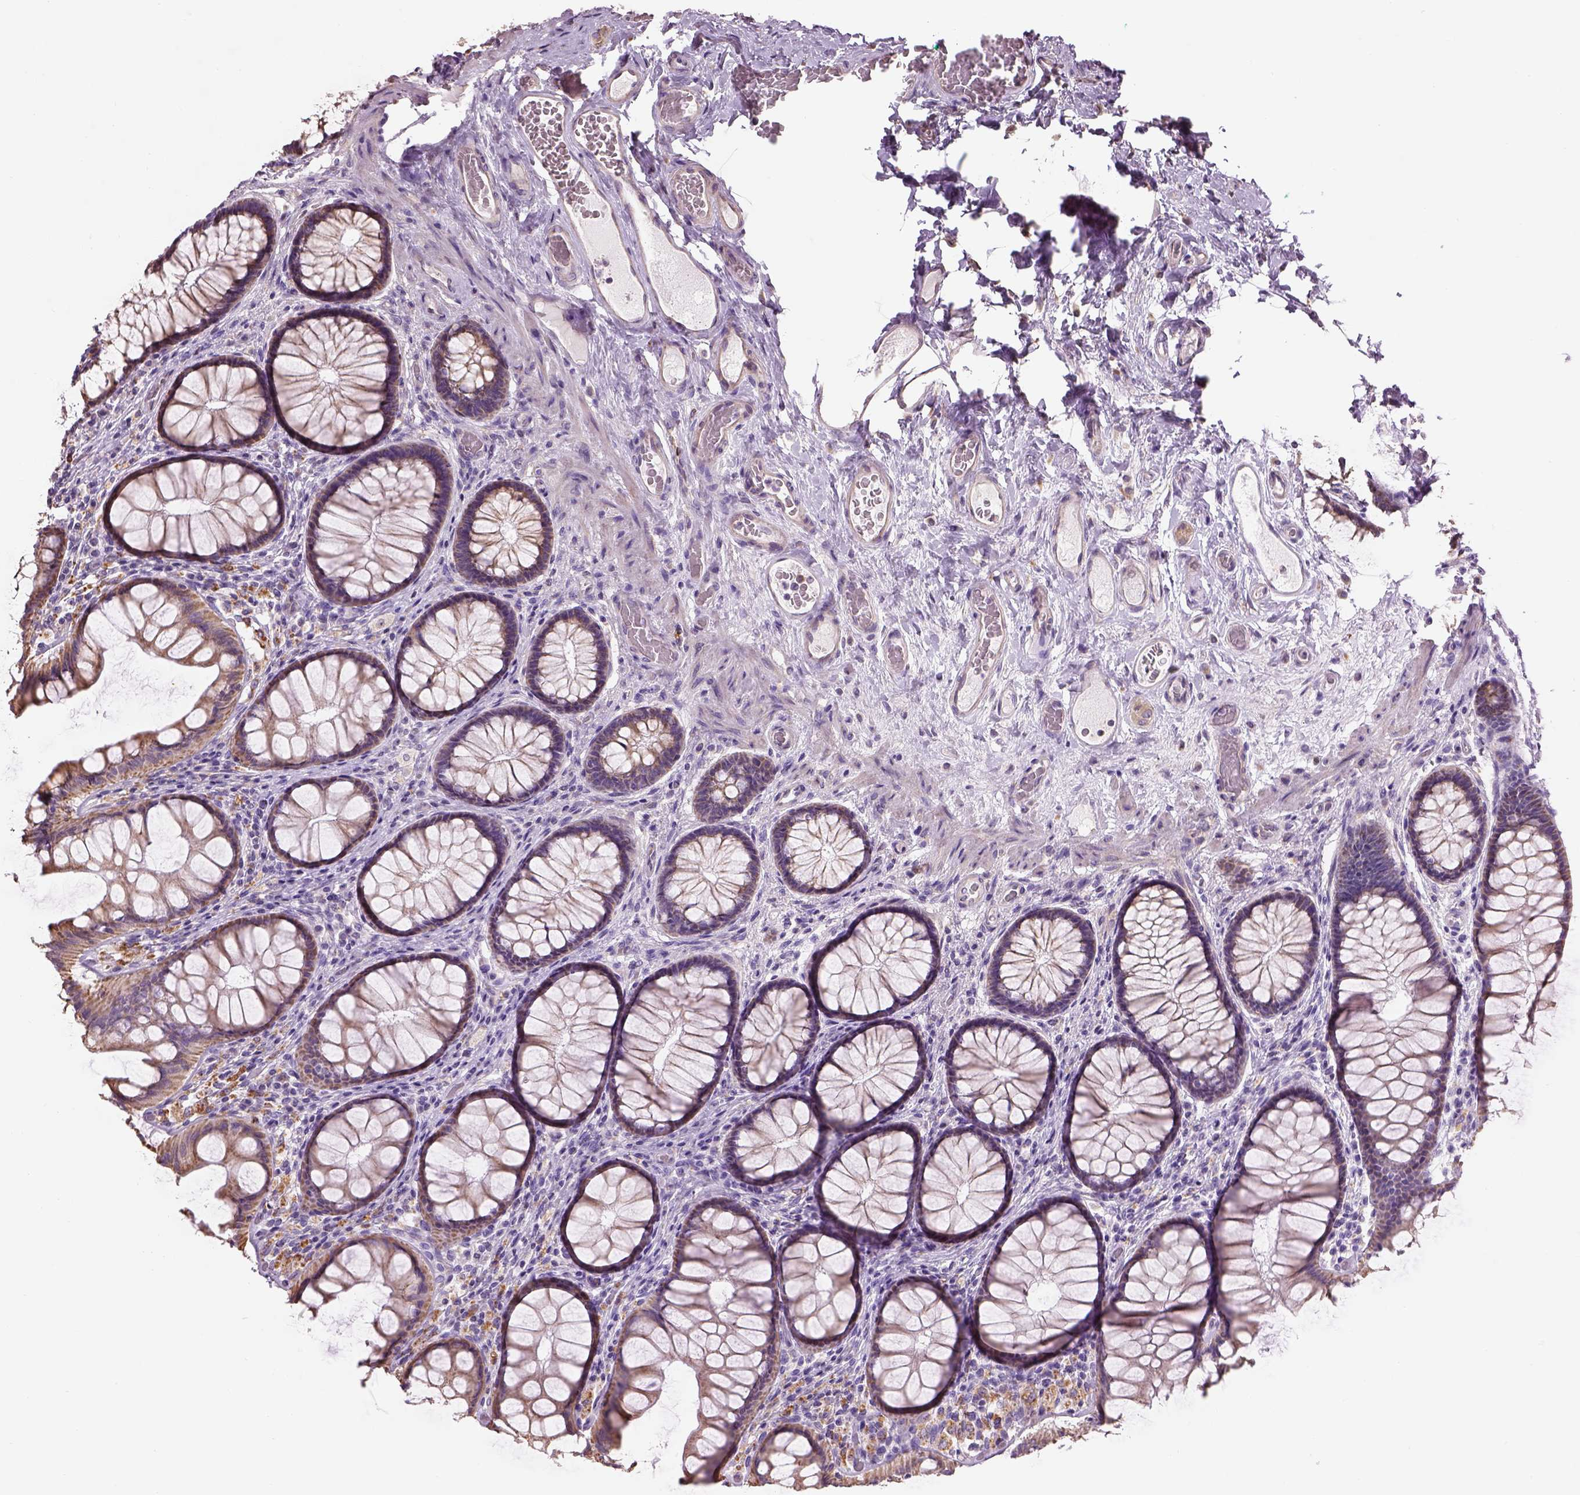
{"staining": {"intensity": "weak", "quantity": "<25%", "location": "cytoplasmic/membranous"}, "tissue": "colon", "cell_type": "Endothelial cells", "image_type": "normal", "snomed": [{"axis": "morphology", "description": "Normal tissue, NOS"}, {"axis": "topography", "description": "Colon"}], "caption": "Immunohistochemistry image of unremarkable colon: human colon stained with DAB (3,3'-diaminobenzidine) displays no significant protein expression in endothelial cells. Nuclei are stained in blue.", "gene": "IFT52", "patient": {"sex": "female", "age": 65}}